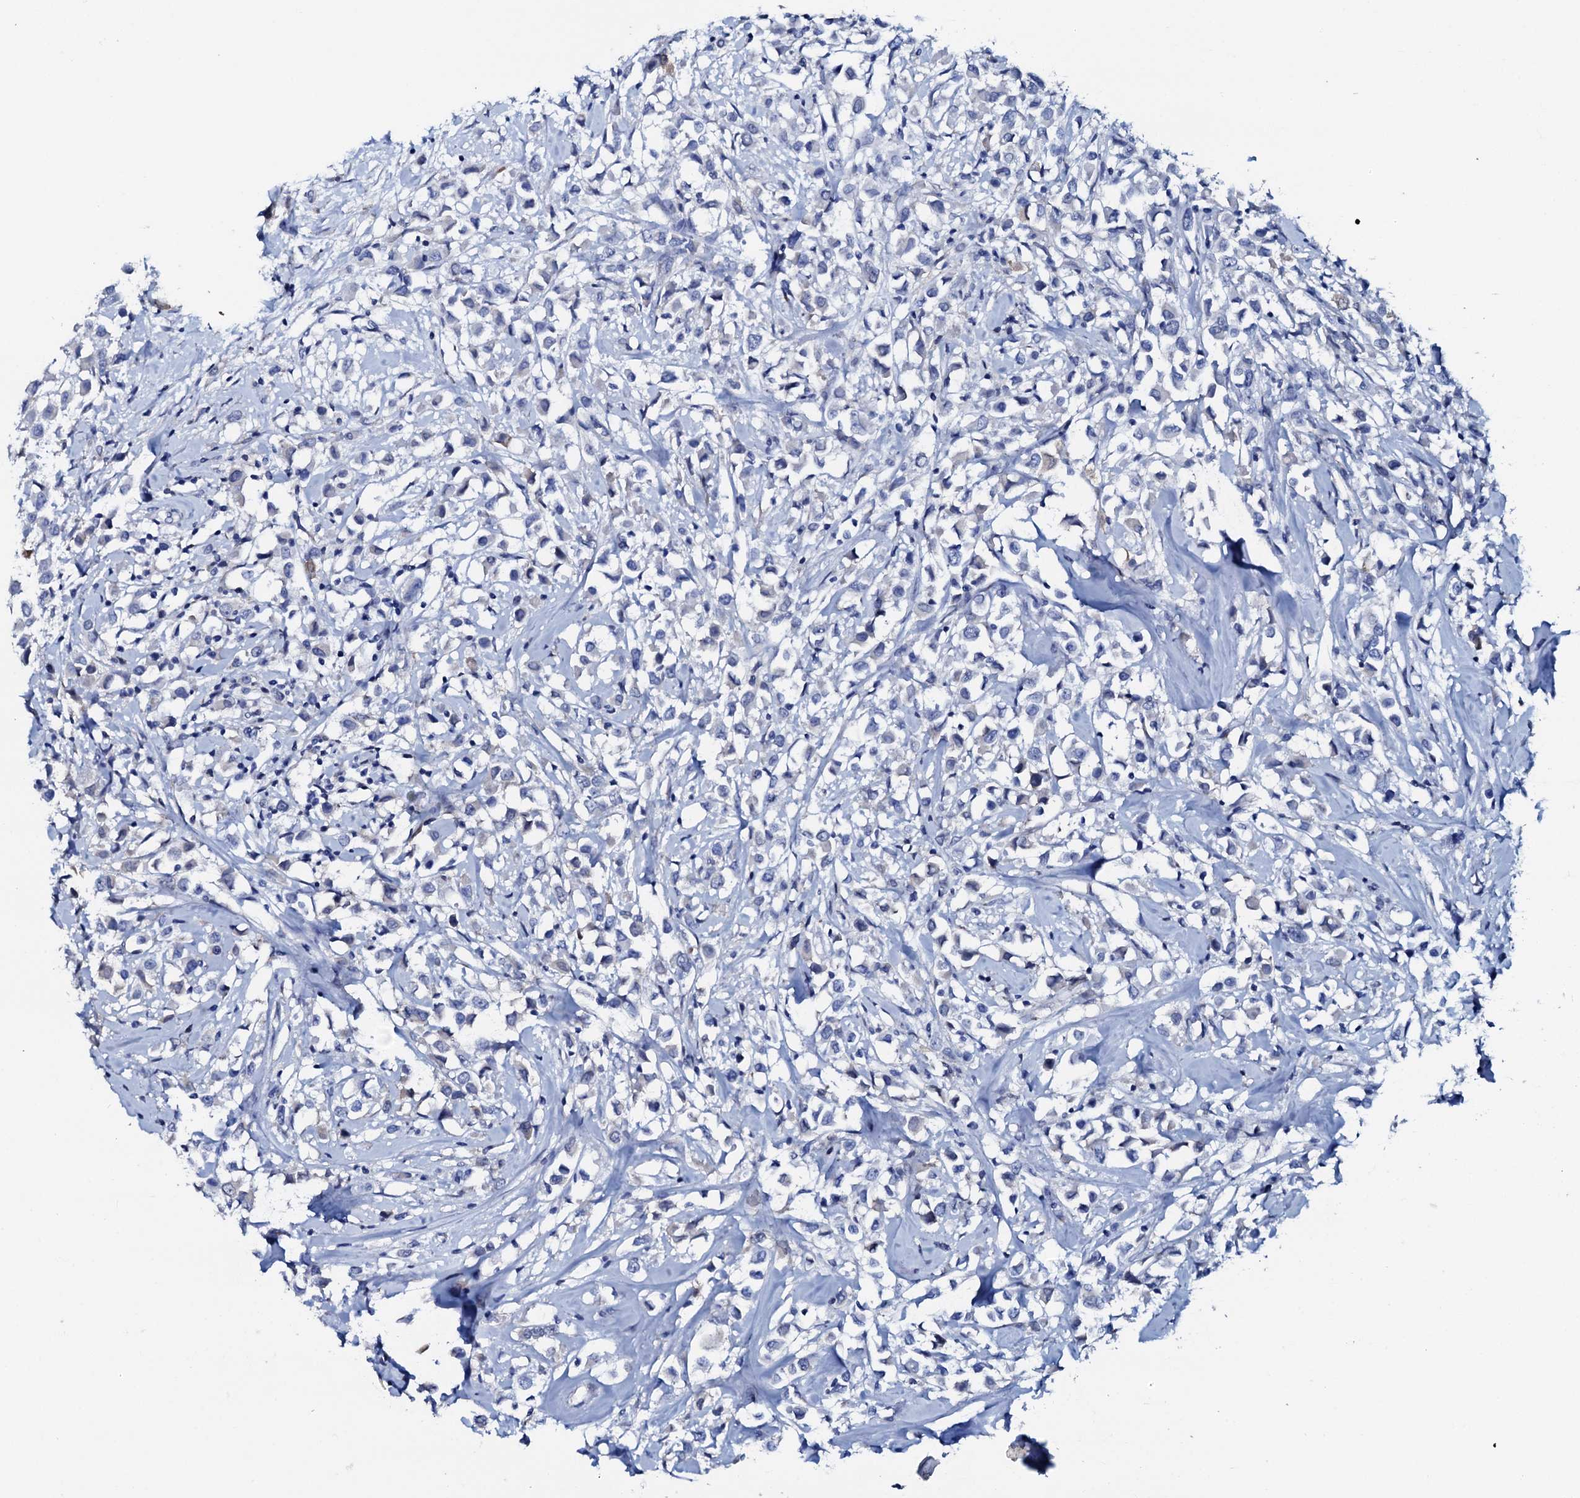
{"staining": {"intensity": "negative", "quantity": "none", "location": "none"}, "tissue": "breast cancer", "cell_type": "Tumor cells", "image_type": "cancer", "snomed": [{"axis": "morphology", "description": "Duct carcinoma"}, {"axis": "topography", "description": "Breast"}], "caption": "DAB (3,3'-diaminobenzidine) immunohistochemical staining of intraductal carcinoma (breast) shows no significant expression in tumor cells.", "gene": "AMER2", "patient": {"sex": "female", "age": 87}}